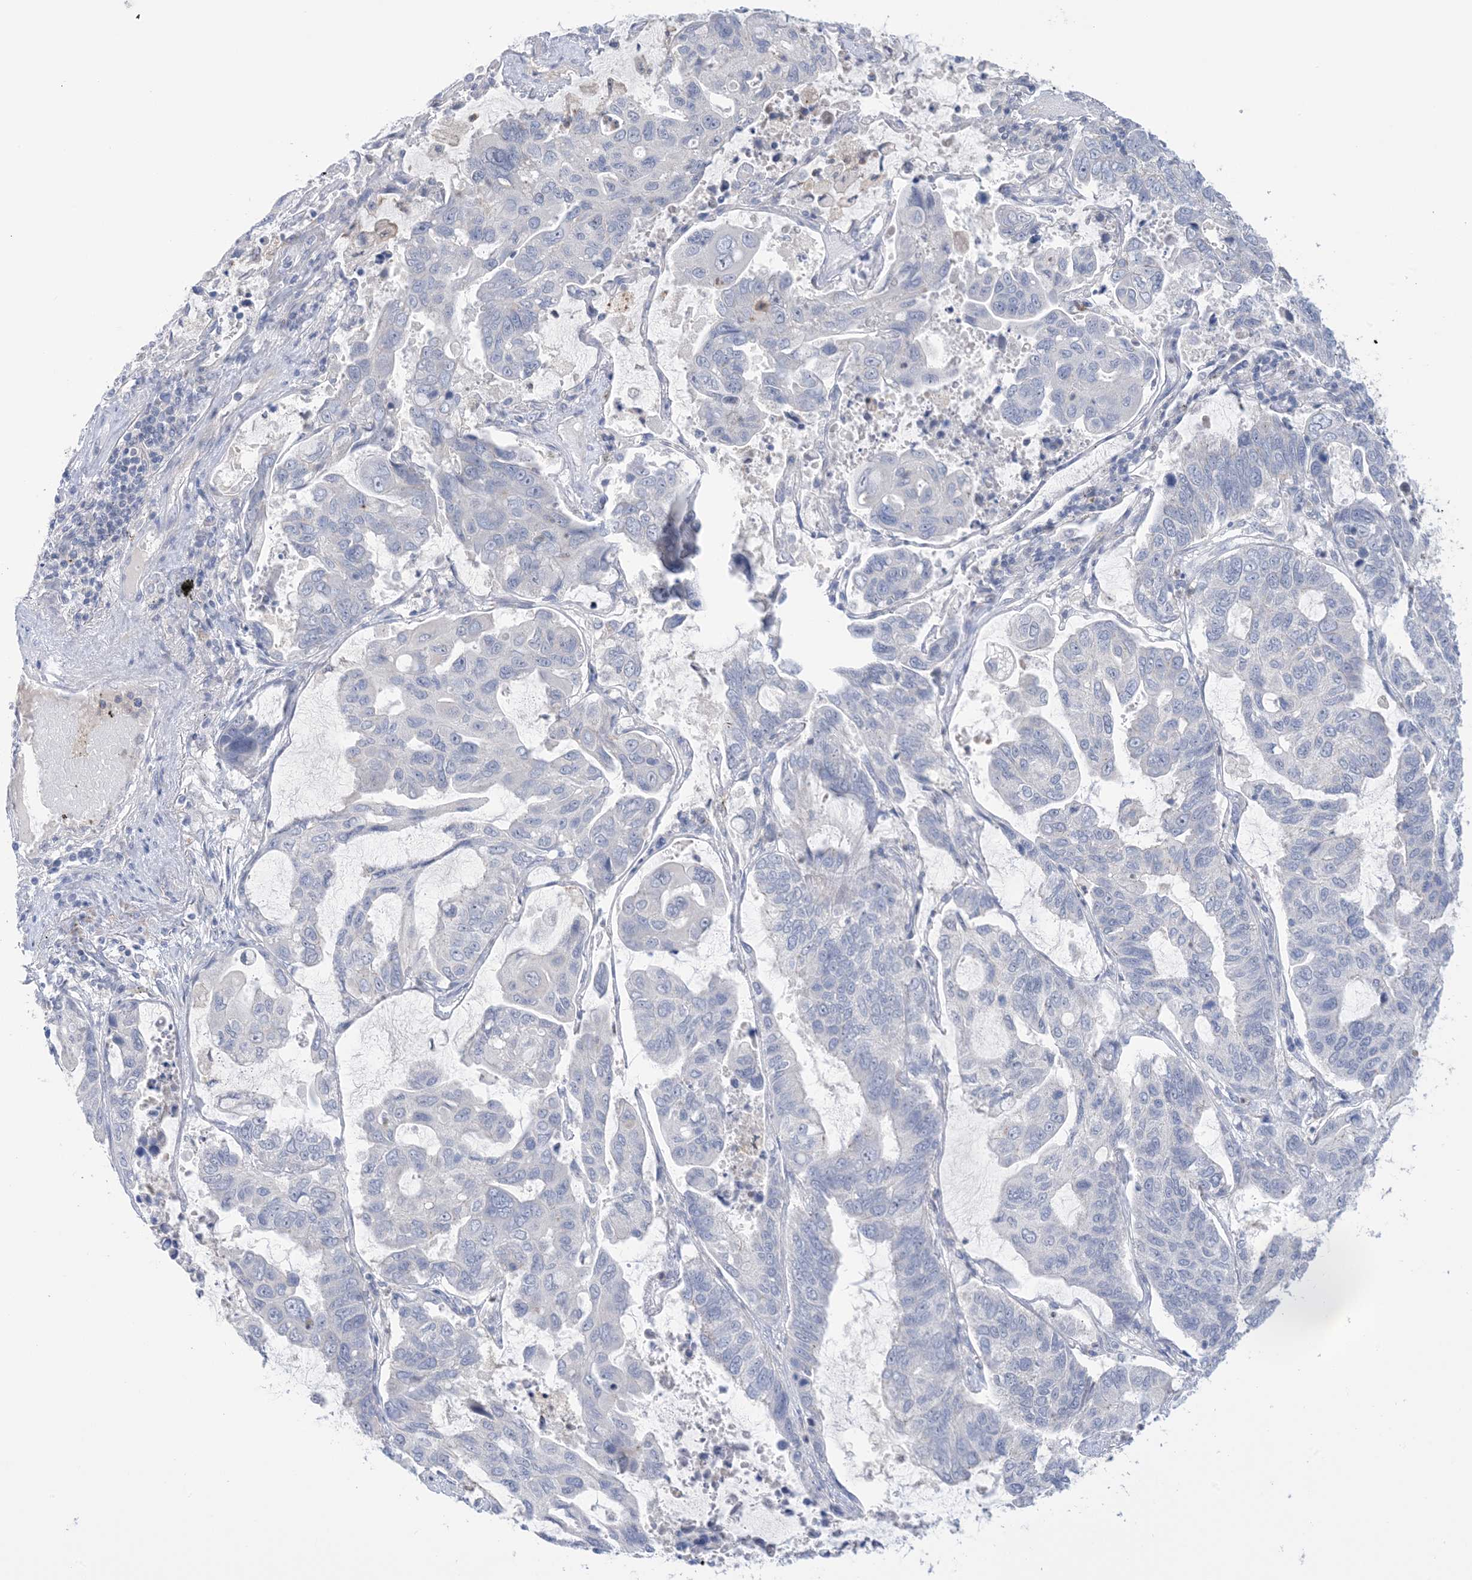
{"staining": {"intensity": "negative", "quantity": "none", "location": "none"}, "tissue": "lung cancer", "cell_type": "Tumor cells", "image_type": "cancer", "snomed": [{"axis": "morphology", "description": "Adenocarcinoma, NOS"}, {"axis": "topography", "description": "Lung"}], "caption": "High power microscopy image of an IHC photomicrograph of lung cancer, revealing no significant staining in tumor cells.", "gene": "TTYH1", "patient": {"sex": "male", "age": 64}}